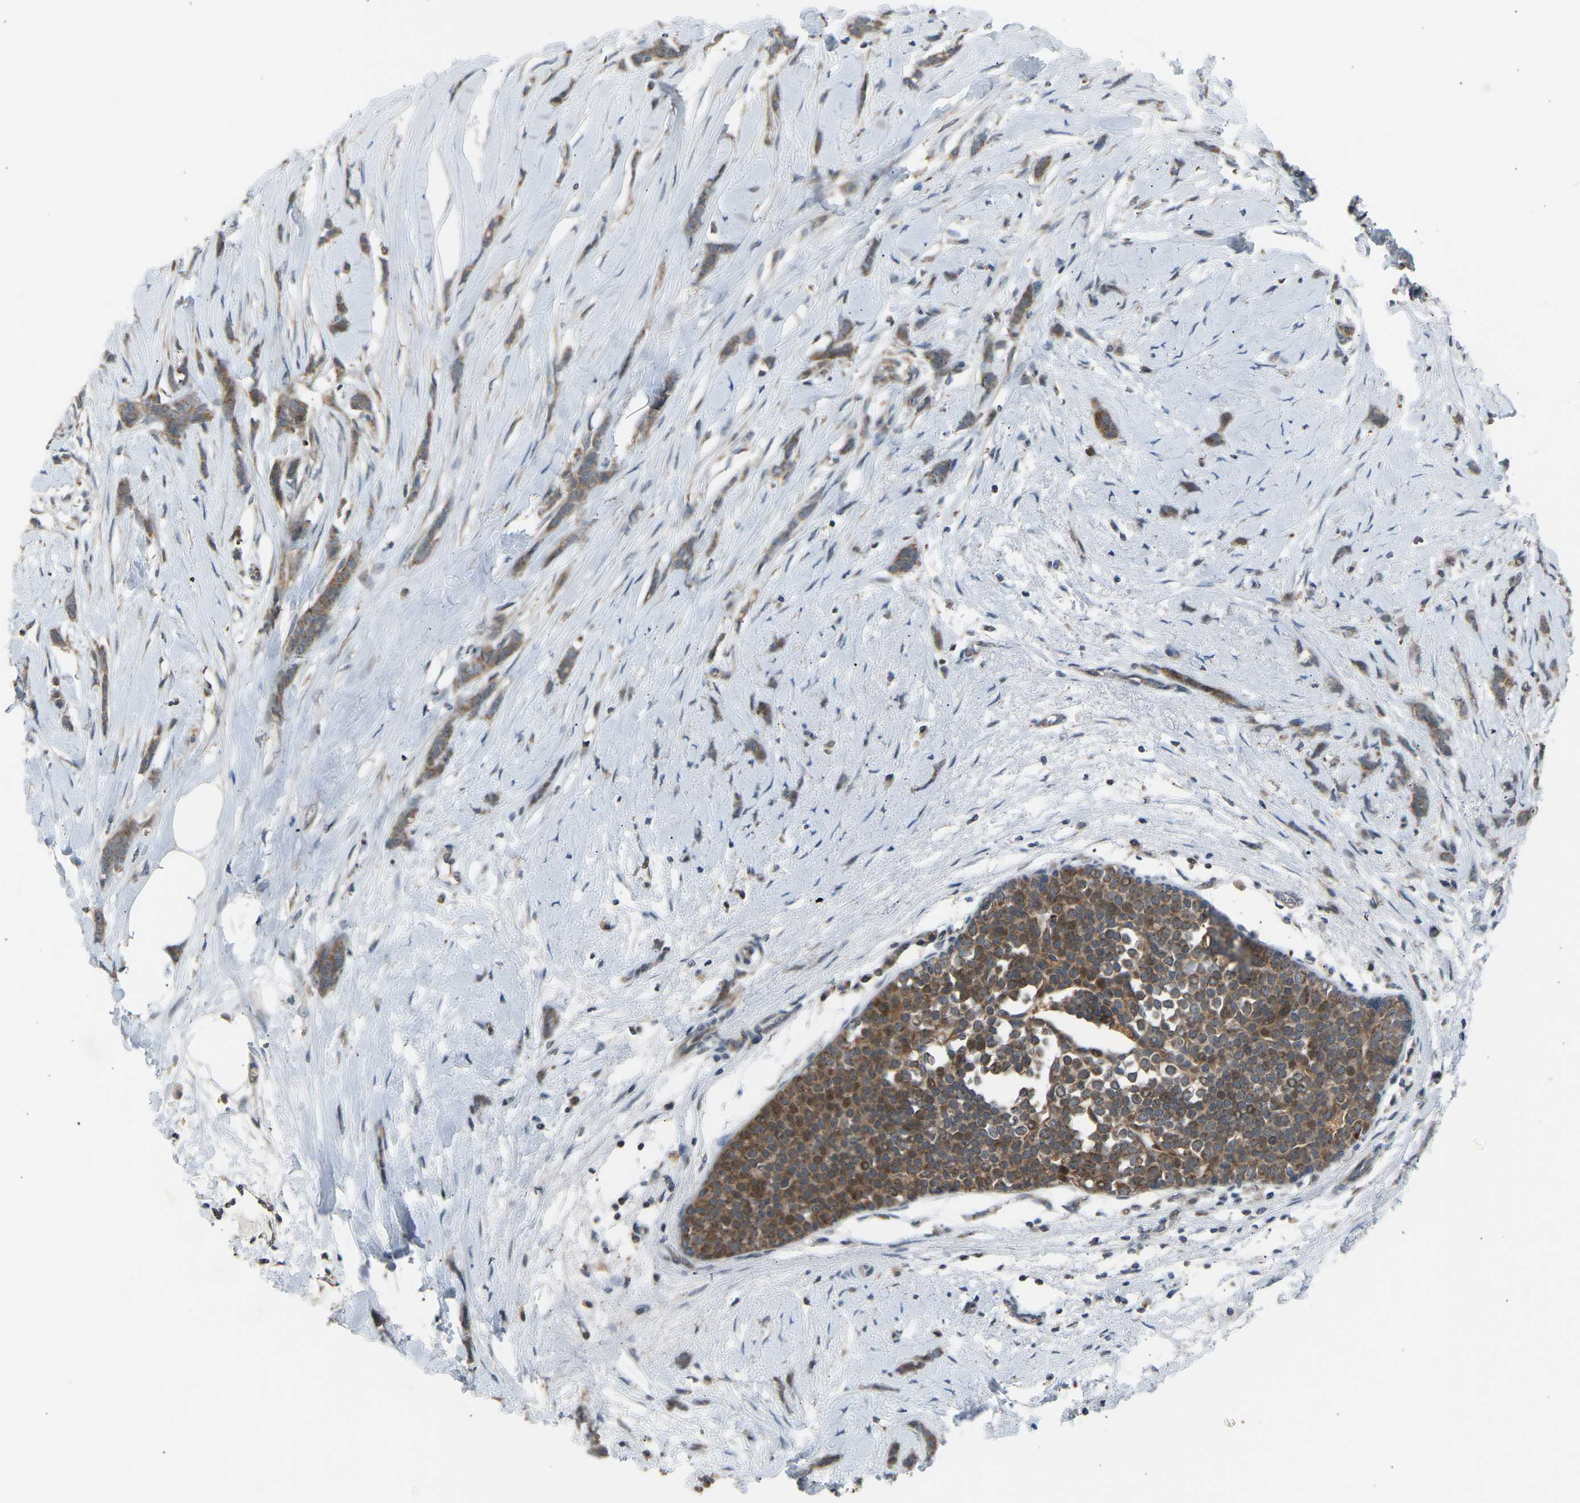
{"staining": {"intensity": "weak", "quantity": ">75%", "location": "cytoplasmic/membranous"}, "tissue": "breast cancer", "cell_type": "Tumor cells", "image_type": "cancer", "snomed": [{"axis": "morphology", "description": "Lobular carcinoma, in situ"}, {"axis": "morphology", "description": "Lobular carcinoma"}, {"axis": "topography", "description": "Breast"}], "caption": "Tumor cells reveal weak cytoplasmic/membranous staining in about >75% of cells in breast lobular carcinoma in situ.", "gene": "SLIRP", "patient": {"sex": "female", "age": 41}}